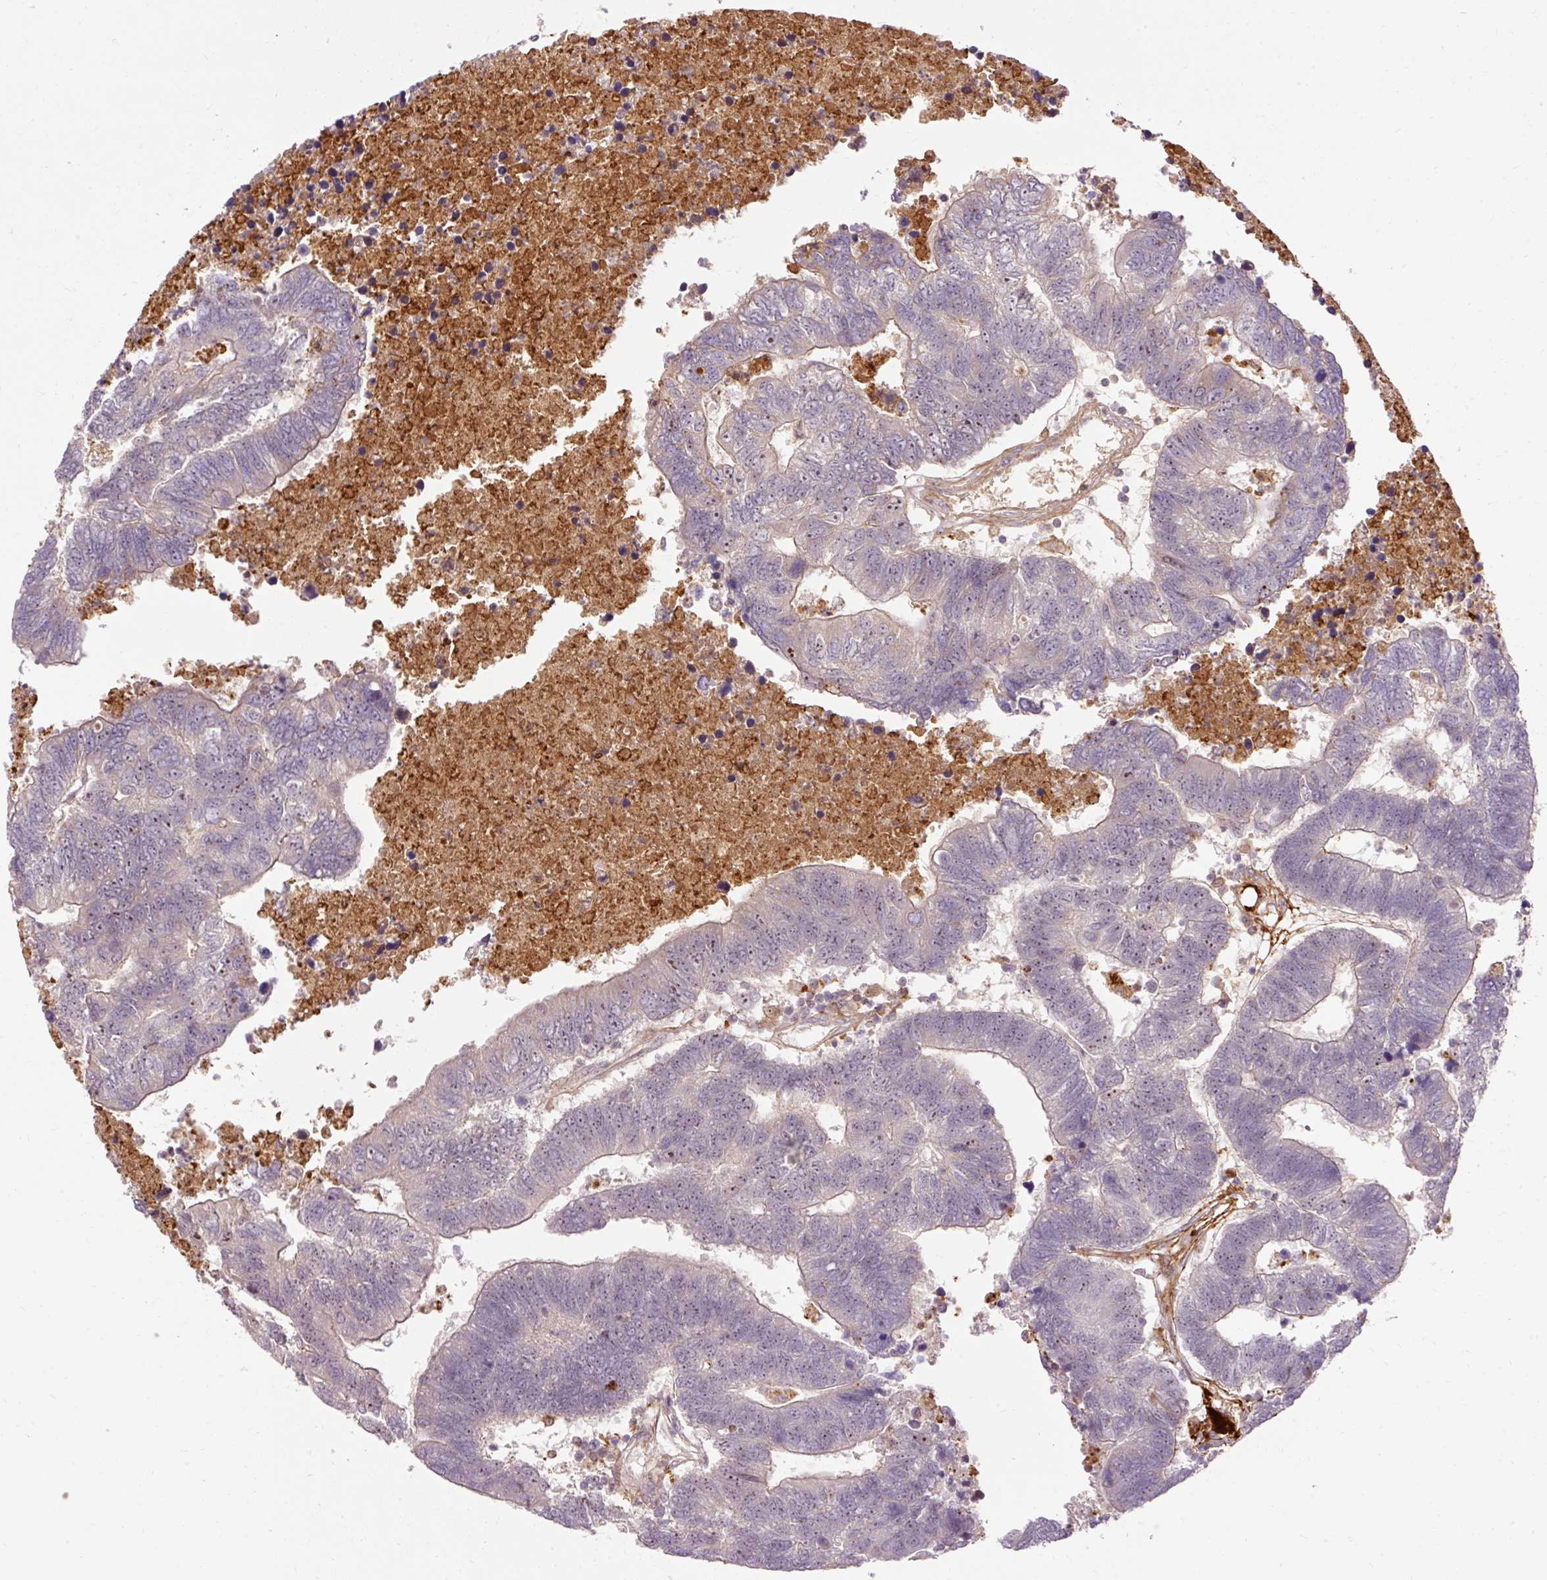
{"staining": {"intensity": "moderate", "quantity": "<25%", "location": "cytoplasmic/membranous"}, "tissue": "colorectal cancer", "cell_type": "Tumor cells", "image_type": "cancer", "snomed": [{"axis": "morphology", "description": "Adenocarcinoma, NOS"}, {"axis": "topography", "description": "Colon"}], "caption": "Immunohistochemistry of colorectal adenocarcinoma demonstrates low levels of moderate cytoplasmic/membranous expression in approximately <25% of tumor cells.", "gene": "CEBPZ", "patient": {"sex": "female", "age": 48}}